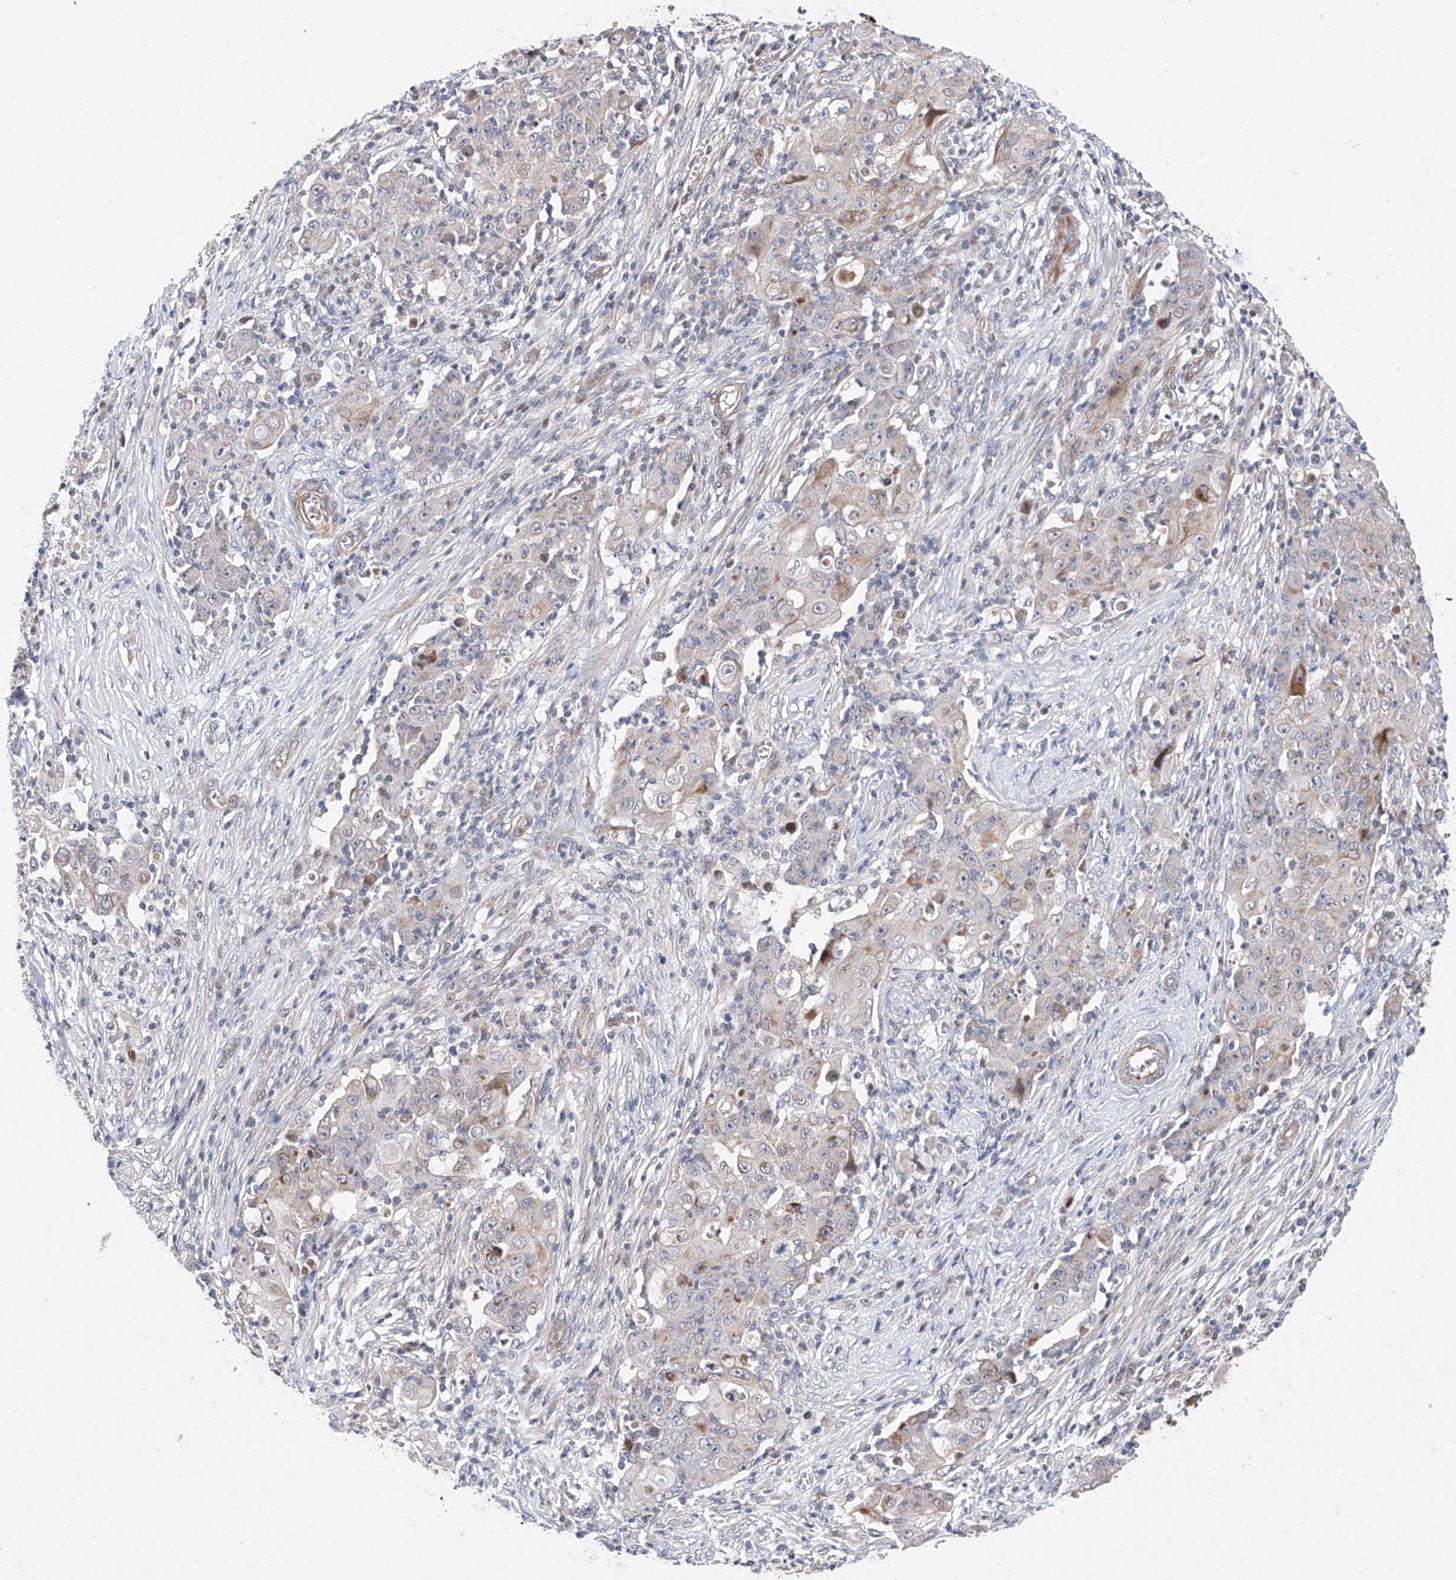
{"staining": {"intensity": "weak", "quantity": "<25%", "location": "cytoplasmic/membranous"}, "tissue": "ovarian cancer", "cell_type": "Tumor cells", "image_type": "cancer", "snomed": [{"axis": "morphology", "description": "Carcinoma, endometroid"}, {"axis": "topography", "description": "Ovary"}], "caption": "An image of ovarian cancer (endometroid carcinoma) stained for a protein exhibits no brown staining in tumor cells.", "gene": "FUCA2", "patient": {"sex": "female", "age": 42}}